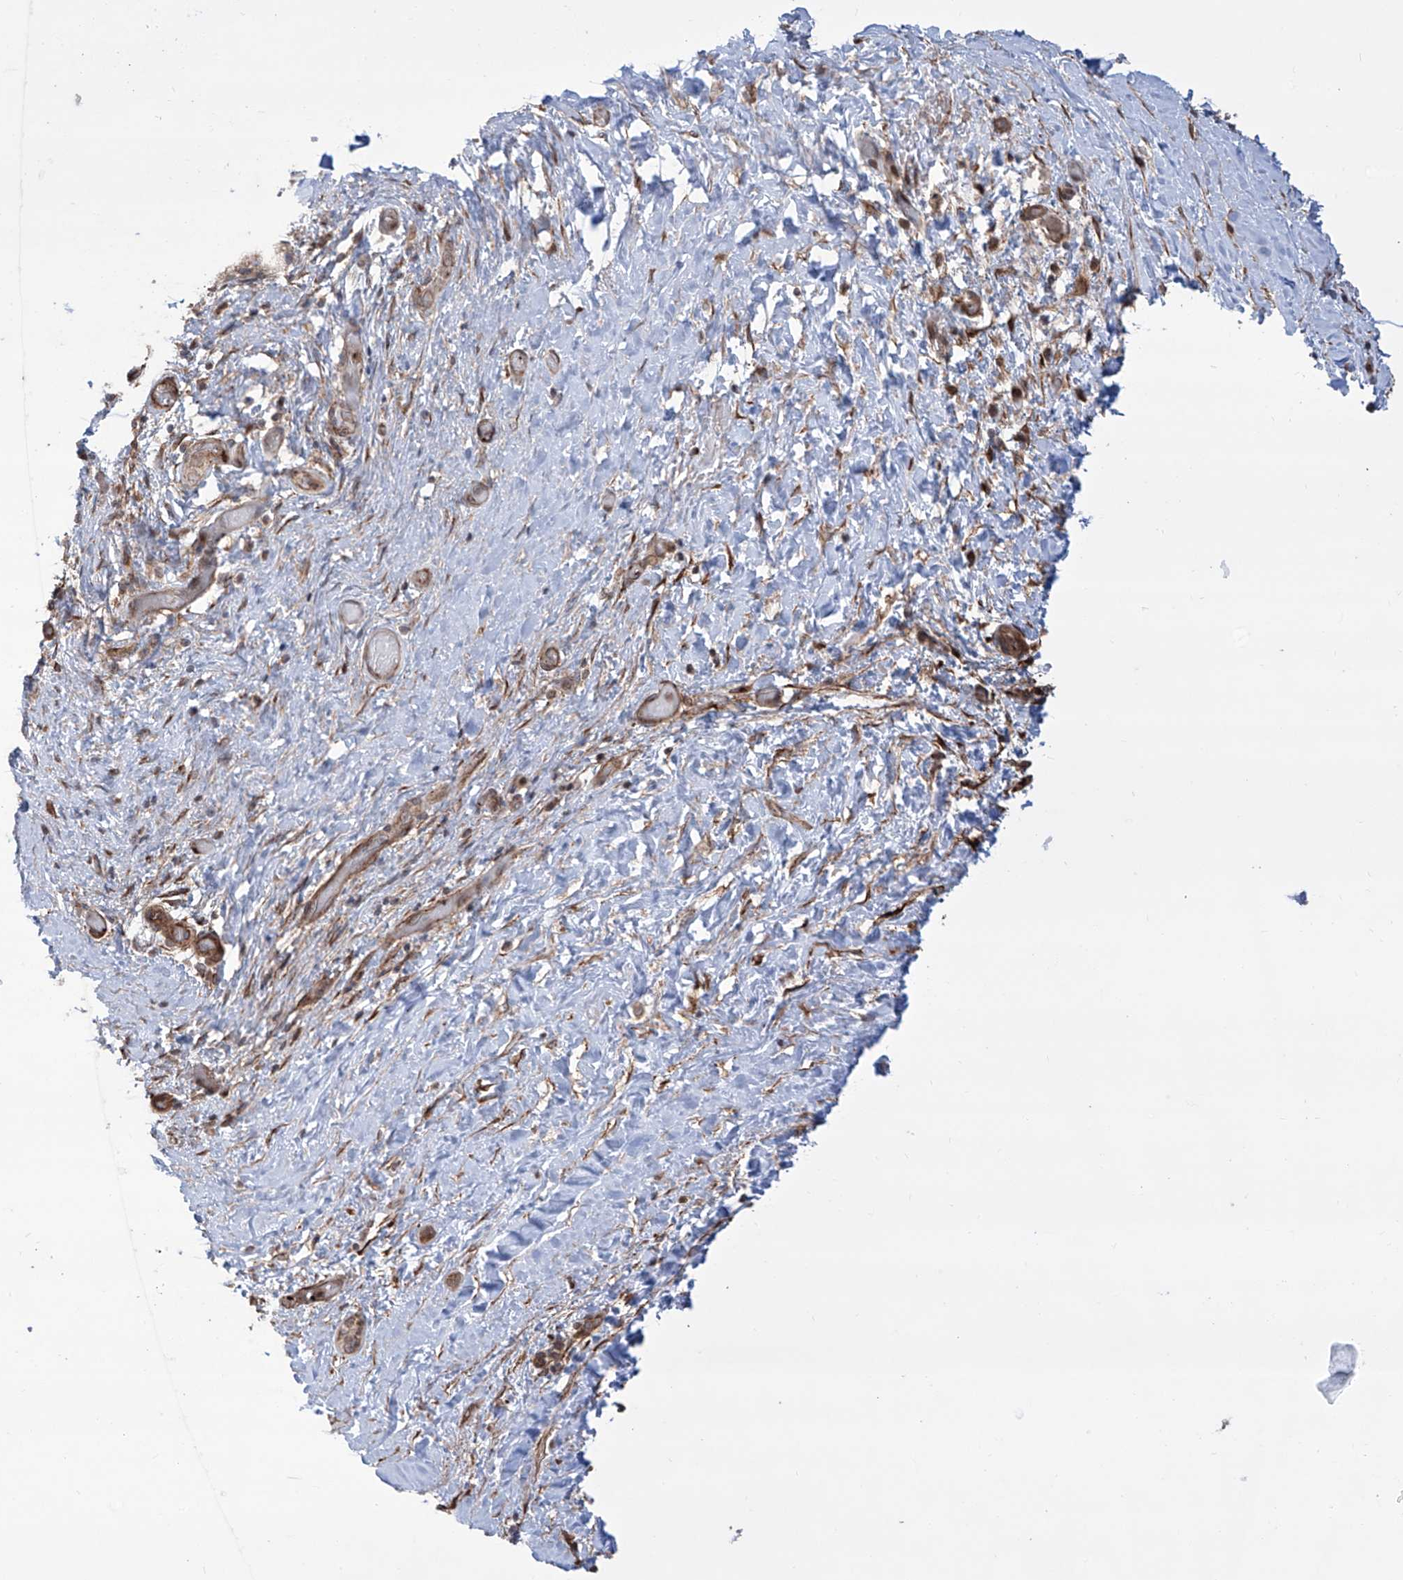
{"staining": {"intensity": "strong", "quantity": ">75%", "location": "cytoplasmic/membranous"}, "tissue": "pancreatic cancer", "cell_type": "Tumor cells", "image_type": "cancer", "snomed": [{"axis": "morphology", "description": "Normal tissue, NOS"}, {"axis": "morphology", "description": "Adenocarcinoma, NOS"}, {"axis": "topography", "description": "Pancreas"}, {"axis": "topography", "description": "Peripheral nerve tissue"}], "caption": "Adenocarcinoma (pancreatic) stained with DAB immunohistochemistry exhibits high levels of strong cytoplasmic/membranous expression in approximately >75% of tumor cells.", "gene": "APAF1", "patient": {"sex": "female", "age": 63}}